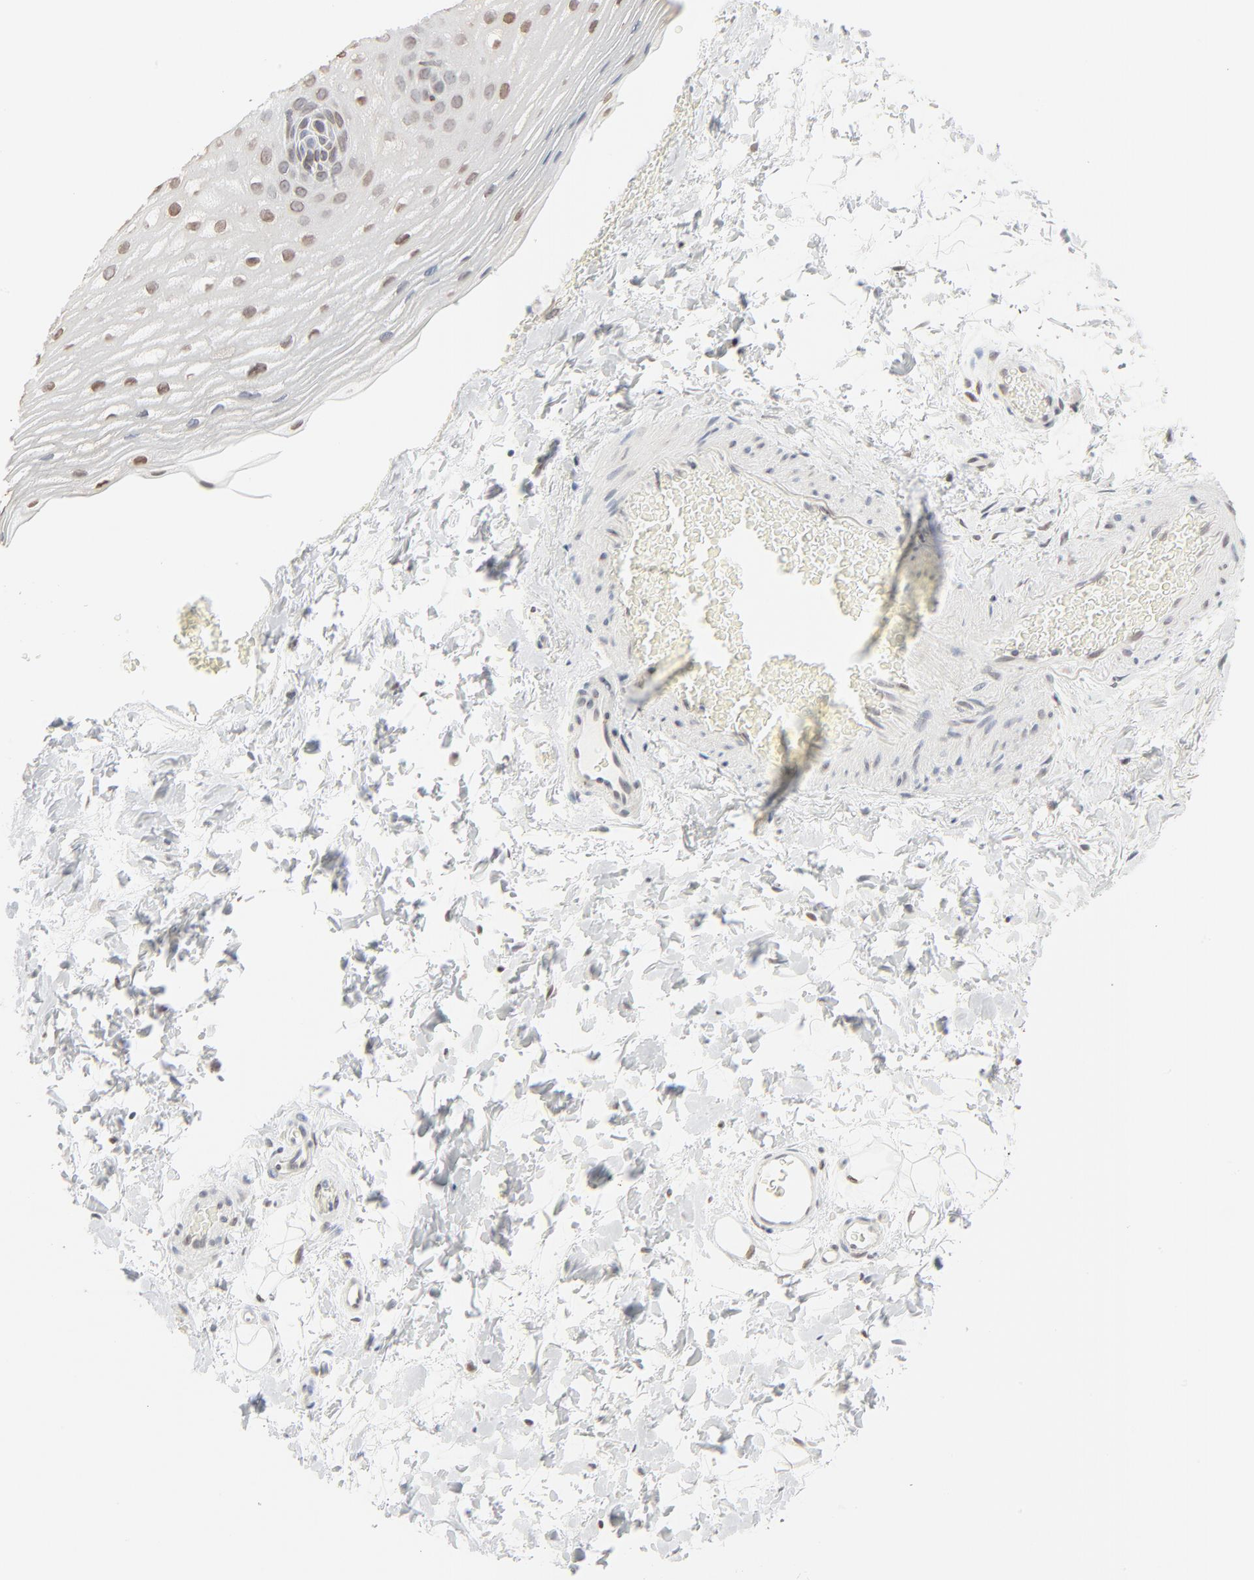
{"staining": {"intensity": "weak", "quantity": "25%-75%", "location": "cytoplasmic/membranous,nuclear"}, "tissue": "esophagus", "cell_type": "Squamous epithelial cells", "image_type": "normal", "snomed": [{"axis": "morphology", "description": "Normal tissue, NOS"}, {"axis": "topography", "description": "Esophagus"}], "caption": "Protein staining reveals weak cytoplasmic/membranous,nuclear expression in approximately 25%-75% of squamous epithelial cells in unremarkable esophagus.", "gene": "MAD1L1", "patient": {"sex": "female", "age": 70}}